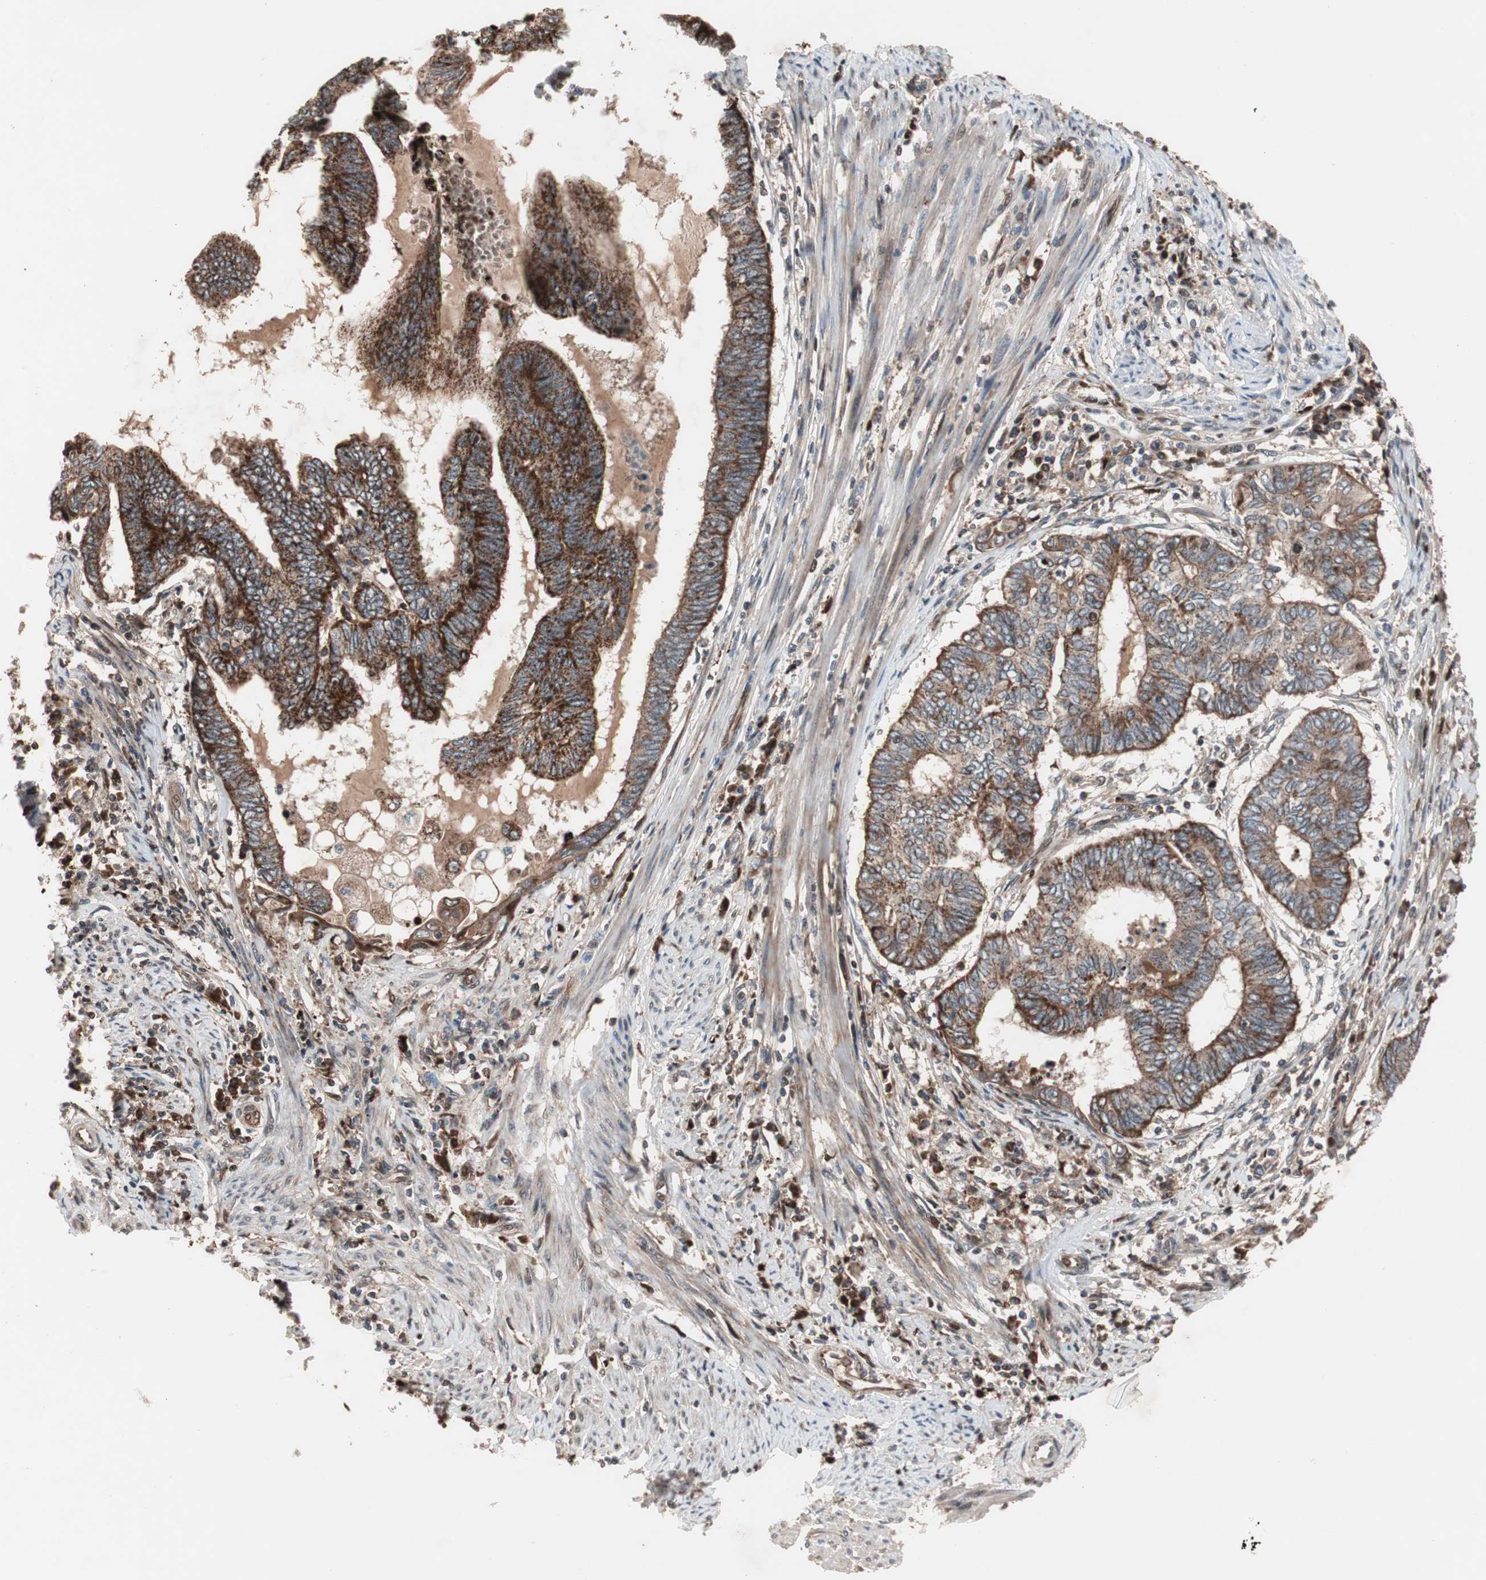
{"staining": {"intensity": "strong", "quantity": ">75%", "location": "cytoplasmic/membranous"}, "tissue": "endometrial cancer", "cell_type": "Tumor cells", "image_type": "cancer", "snomed": [{"axis": "morphology", "description": "Adenocarcinoma, NOS"}, {"axis": "topography", "description": "Uterus"}, {"axis": "topography", "description": "Endometrium"}], "caption": "Tumor cells show strong cytoplasmic/membranous expression in about >75% of cells in endometrial cancer.", "gene": "NF2", "patient": {"sex": "female", "age": 70}}